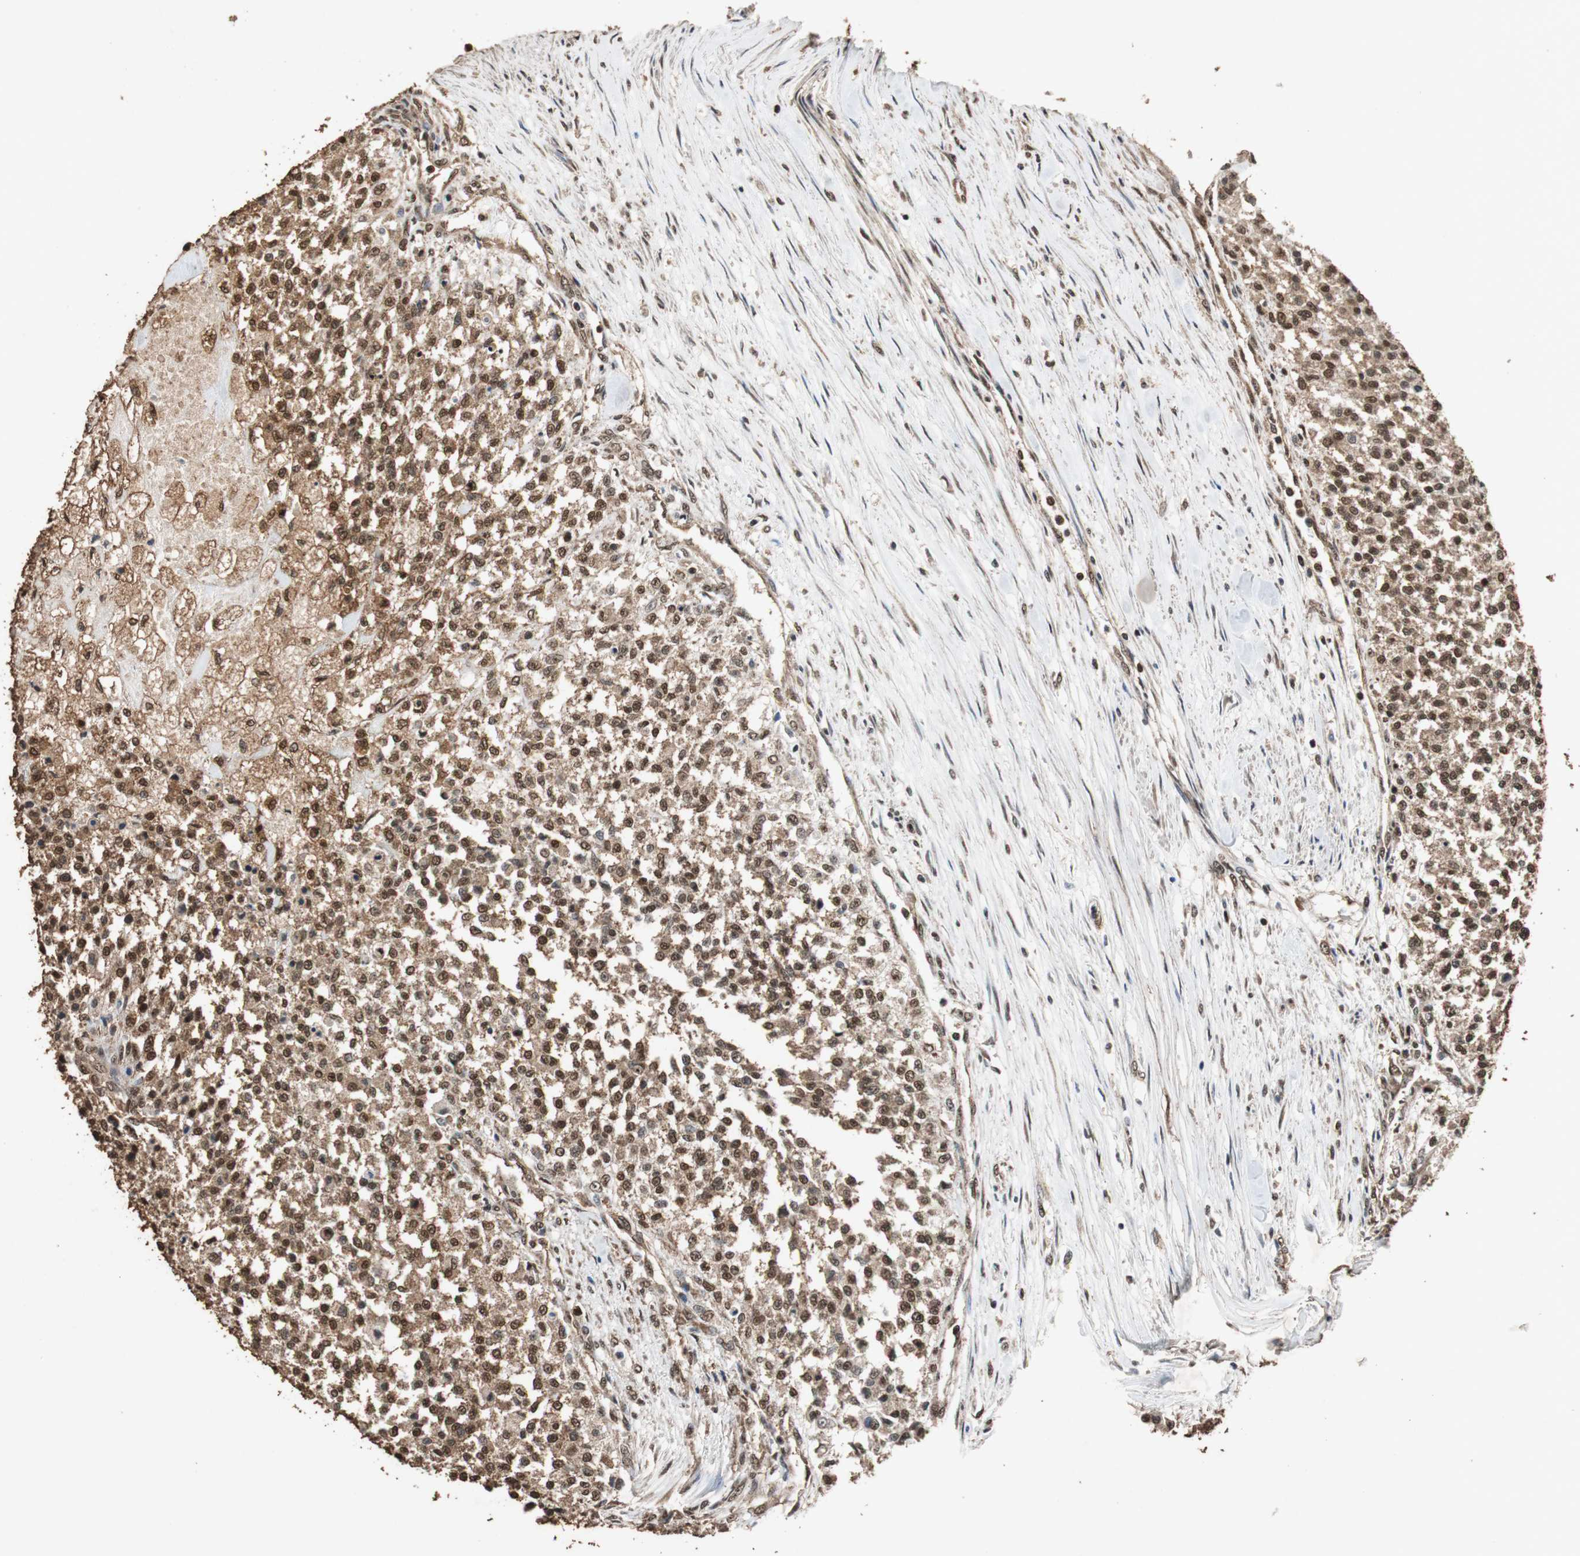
{"staining": {"intensity": "strong", "quantity": ">75%", "location": "cytoplasmic/membranous,nuclear"}, "tissue": "testis cancer", "cell_type": "Tumor cells", "image_type": "cancer", "snomed": [{"axis": "morphology", "description": "Seminoma, NOS"}, {"axis": "topography", "description": "Testis"}], "caption": "This photomicrograph displays immunohistochemistry staining of human seminoma (testis), with high strong cytoplasmic/membranous and nuclear staining in about >75% of tumor cells.", "gene": "ZNF18", "patient": {"sex": "male", "age": 59}}